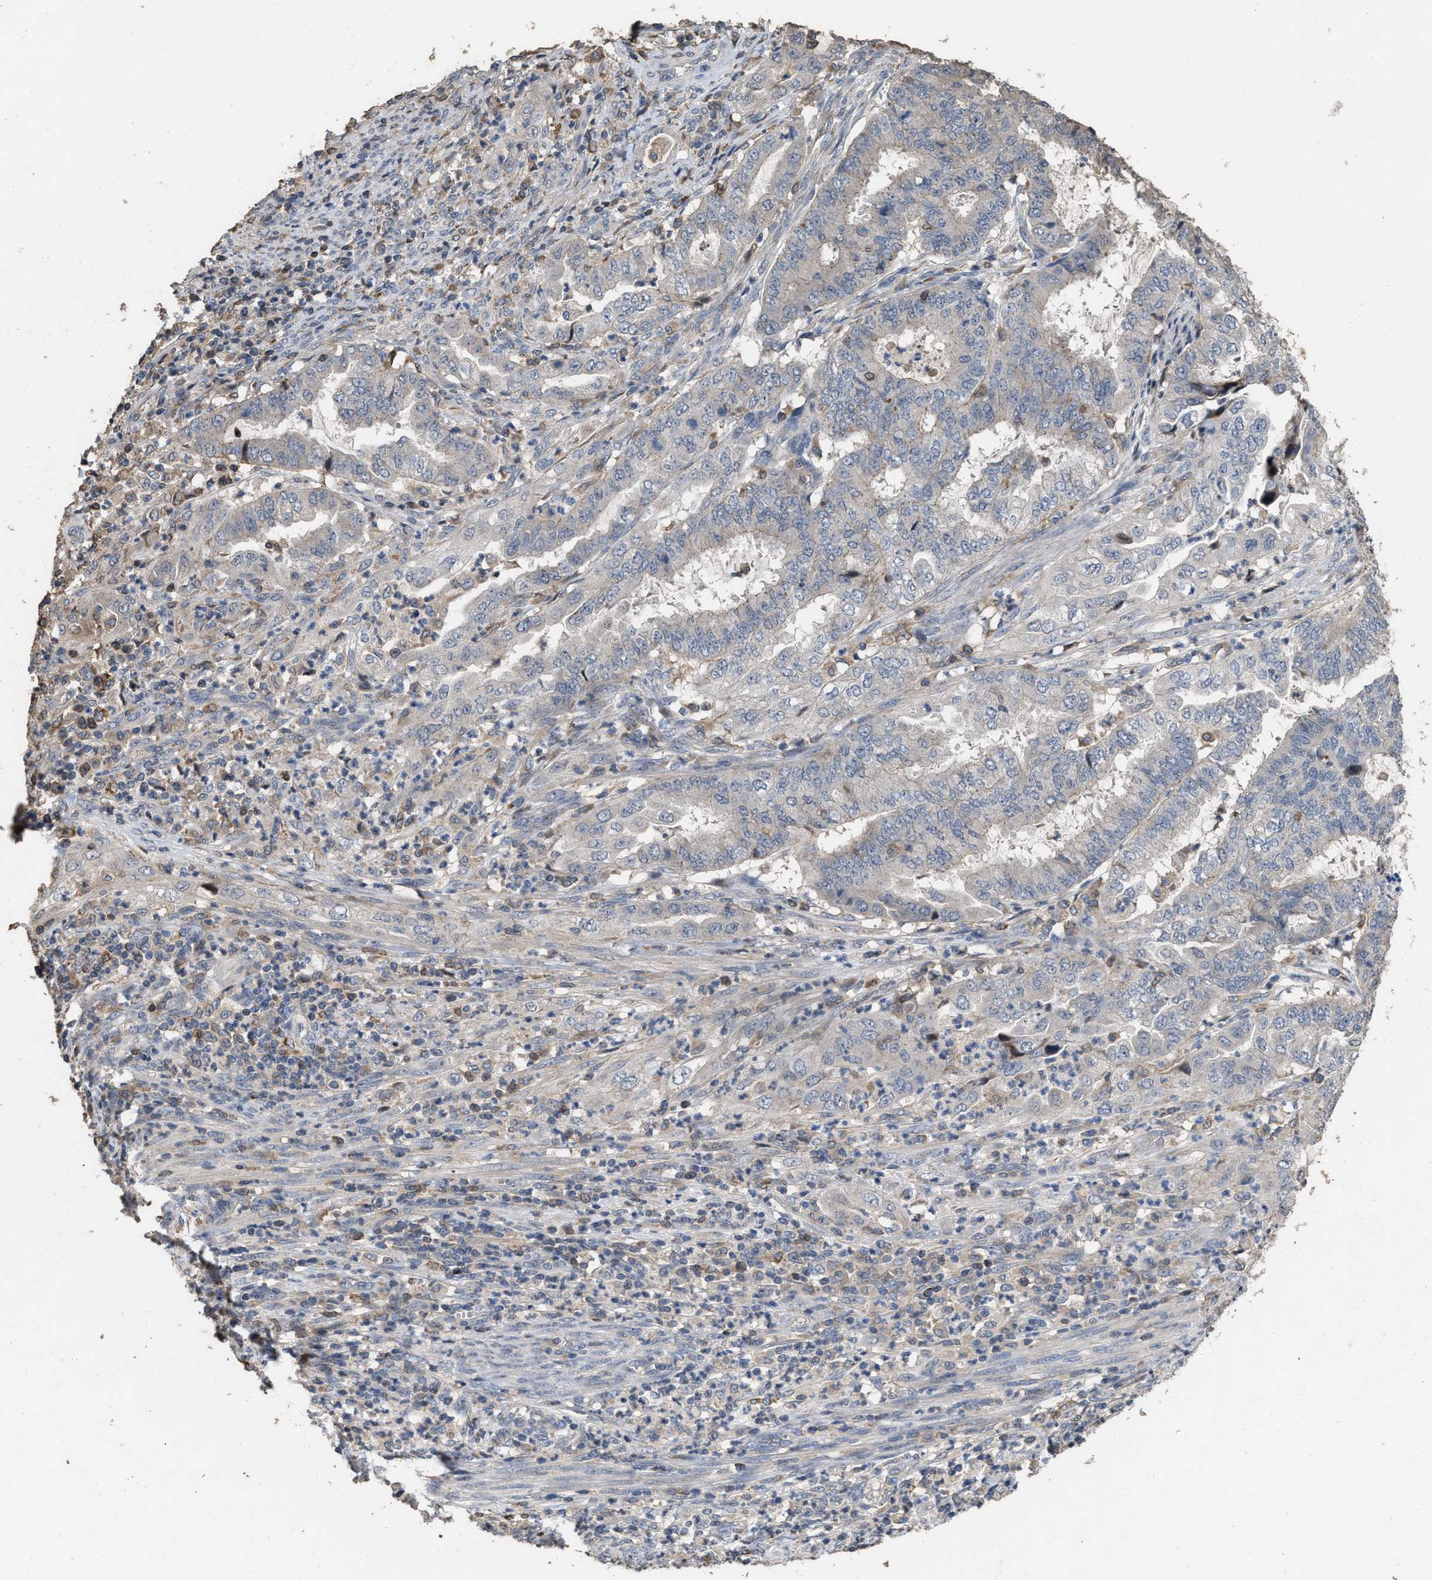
{"staining": {"intensity": "negative", "quantity": "none", "location": "none"}, "tissue": "endometrial cancer", "cell_type": "Tumor cells", "image_type": "cancer", "snomed": [{"axis": "morphology", "description": "Adenocarcinoma, NOS"}, {"axis": "topography", "description": "Endometrium"}], "caption": "Image shows no protein staining in tumor cells of endometrial cancer tissue.", "gene": "TDRKH", "patient": {"sex": "female", "age": 51}}